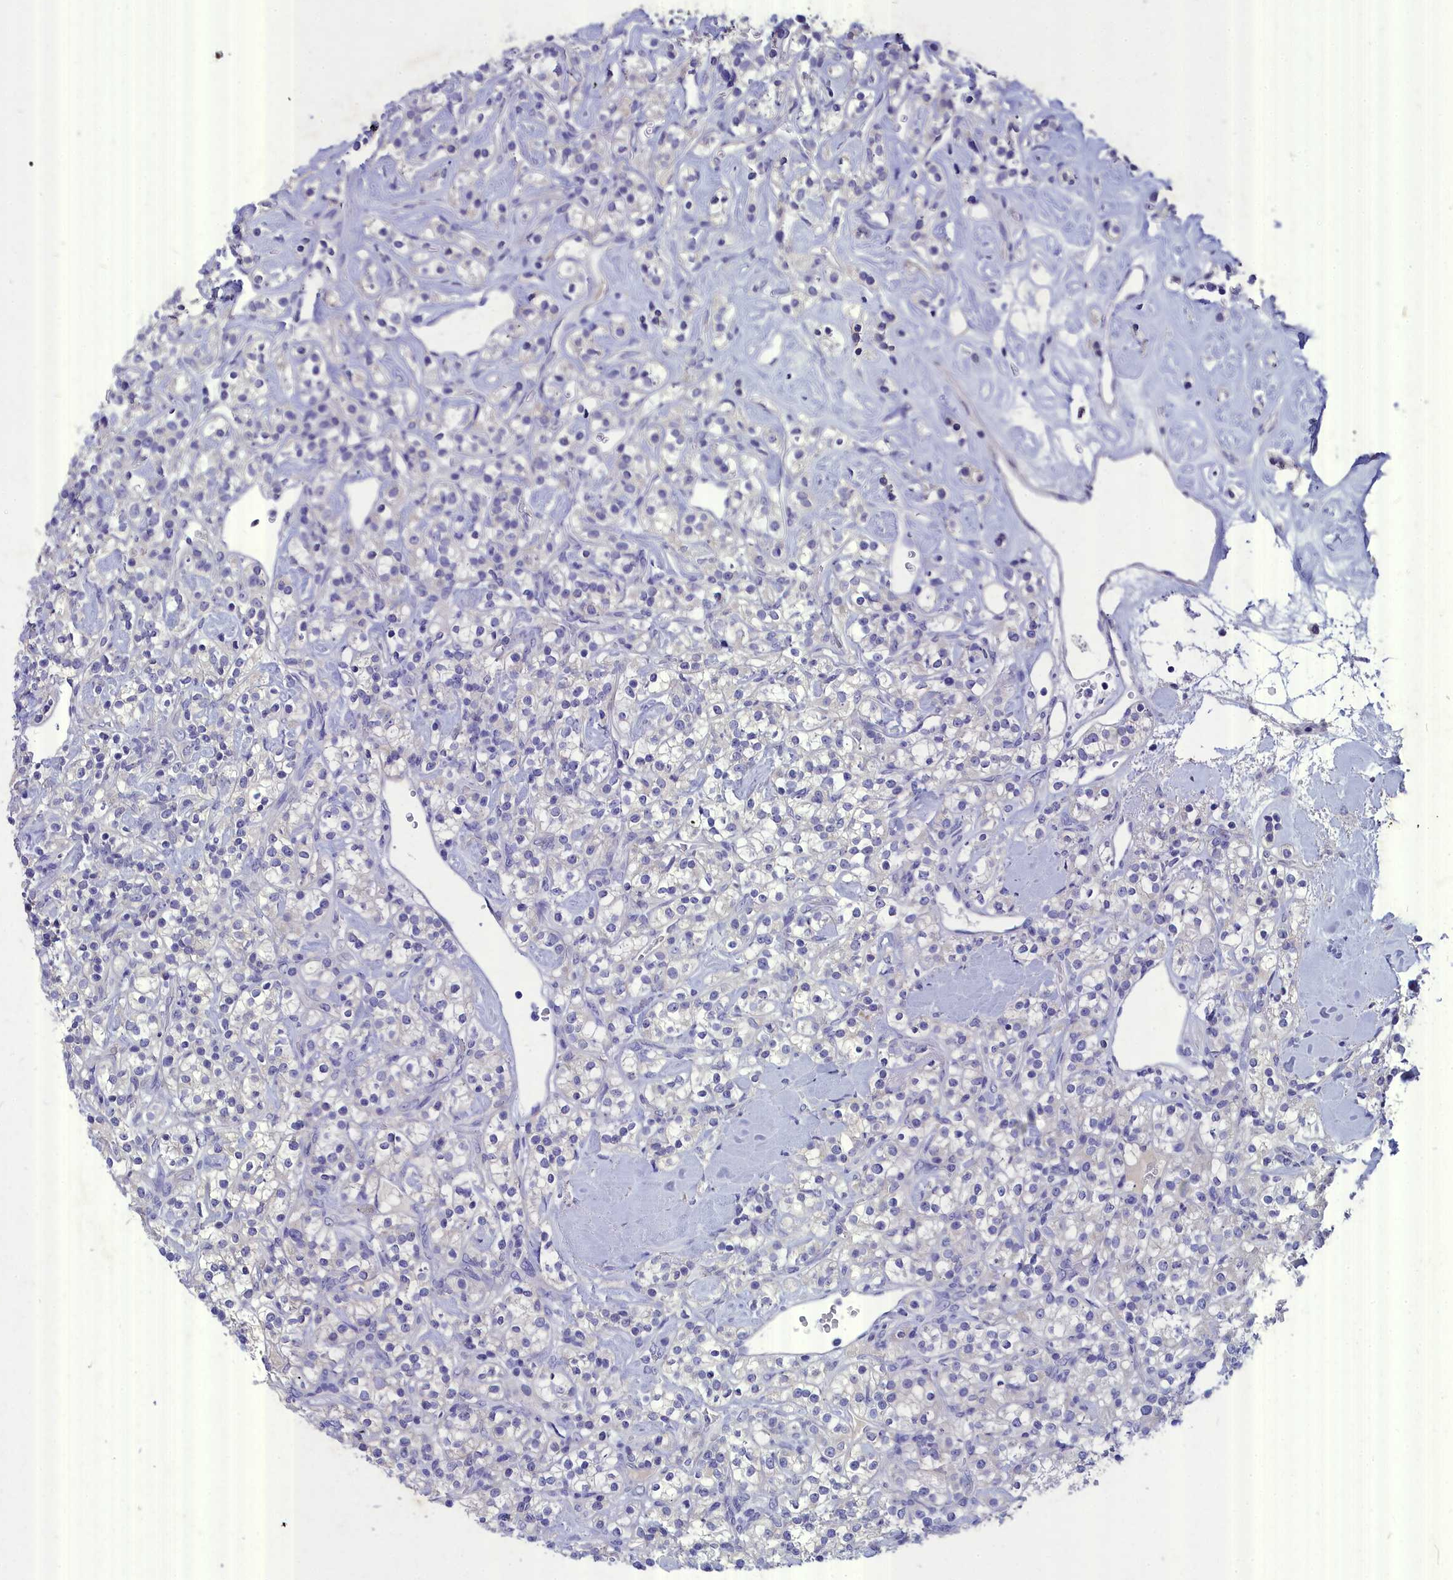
{"staining": {"intensity": "negative", "quantity": "none", "location": "none"}, "tissue": "renal cancer", "cell_type": "Tumor cells", "image_type": "cancer", "snomed": [{"axis": "morphology", "description": "Adenocarcinoma, NOS"}, {"axis": "topography", "description": "Kidney"}], "caption": "DAB immunohistochemical staining of renal cancer (adenocarcinoma) displays no significant expression in tumor cells. (Brightfield microscopy of DAB (3,3'-diaminobenzidine) IHC at high magnification).", "gene": "DEFB119", "patient": {"sex": "male", "age": 77}}